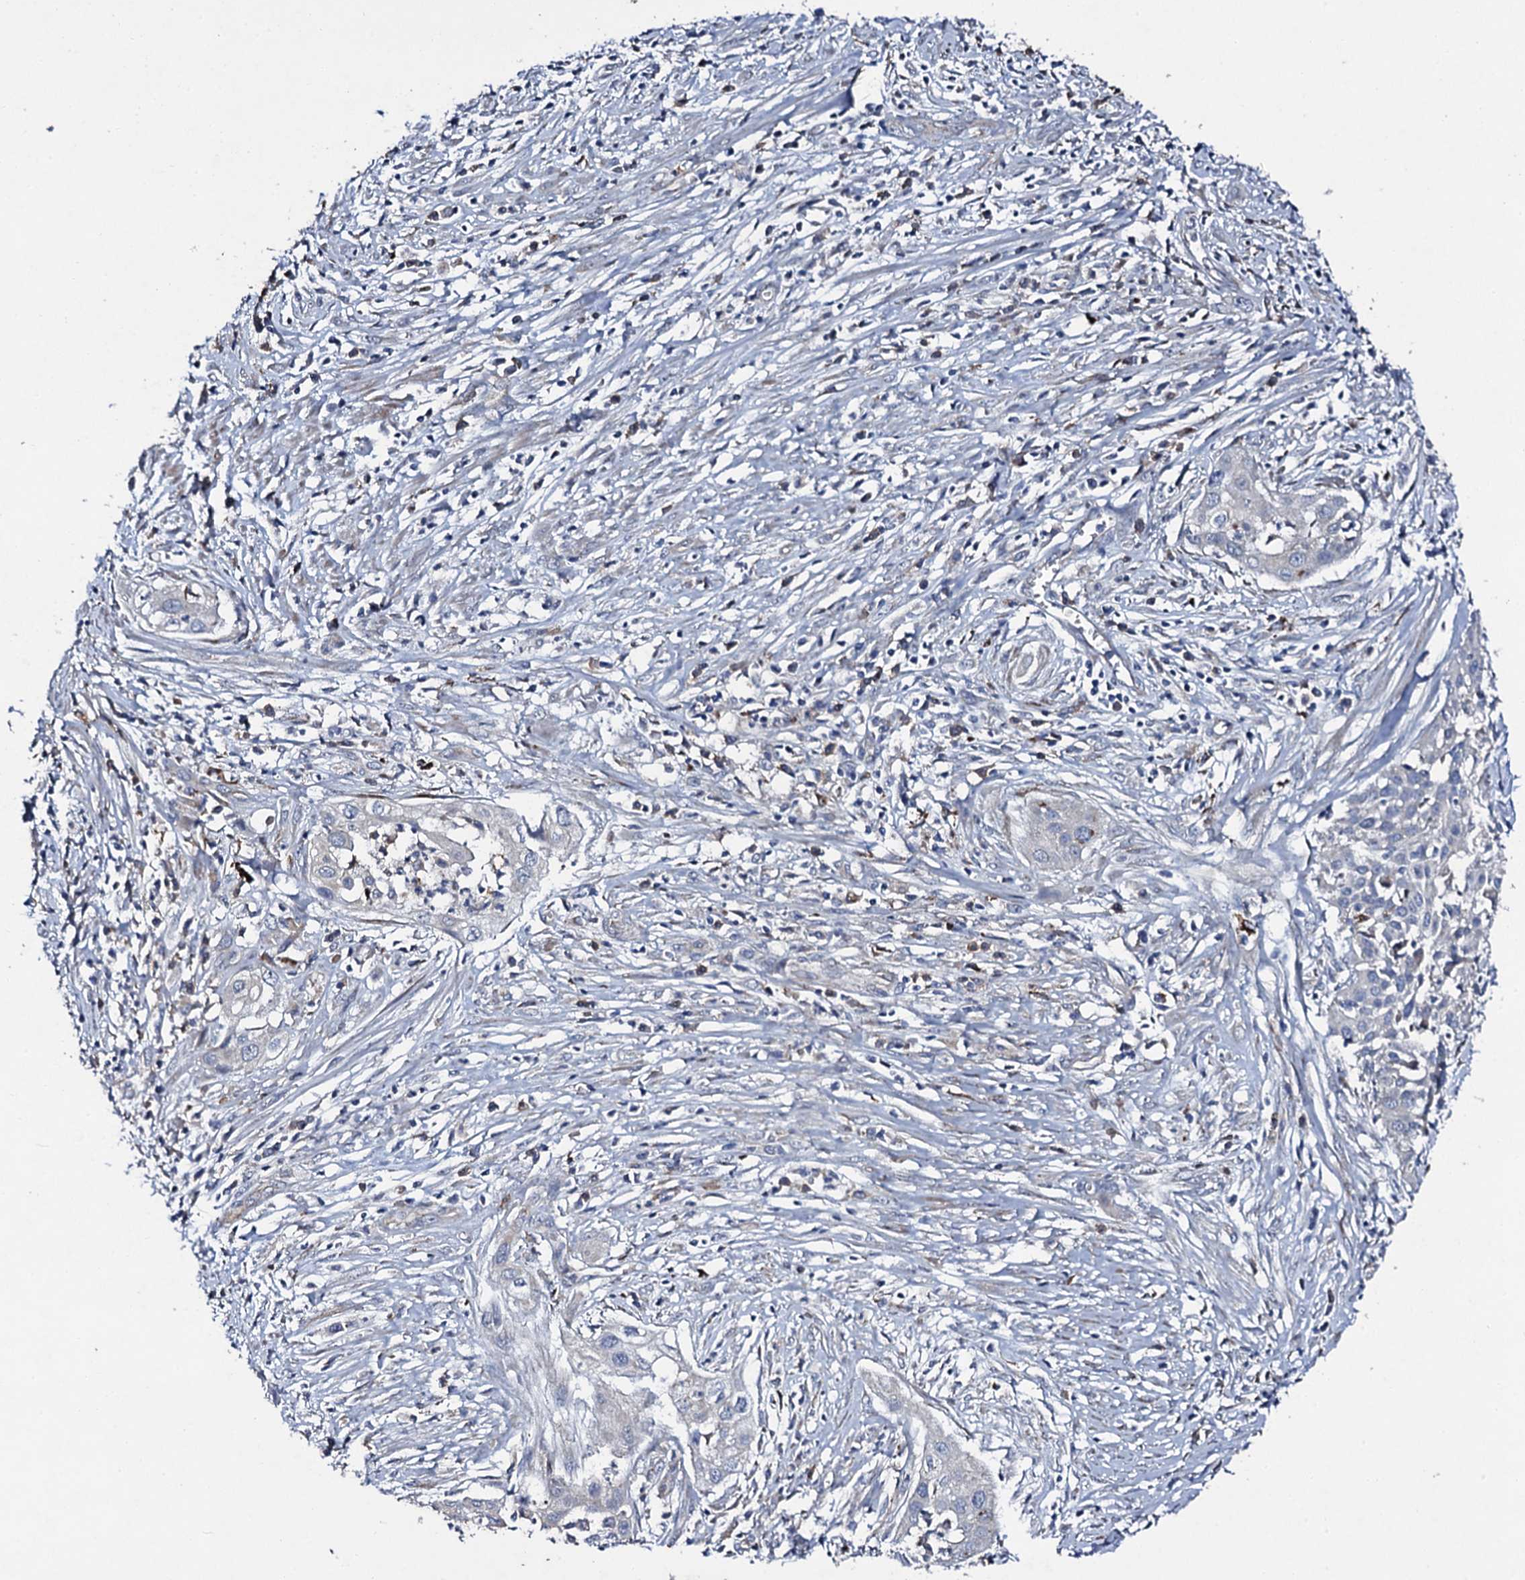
{"staining": {"intensity": "negative", "quantity": "none", "location": "none"}, "tissue": "cervical cancer", "cell_type": "Tumor cells", "image_type": "cancer", "snomed": [{"axis": "morphology", "description": "Squamous cell carcinoma, NOS"}, {"axis": "topography", "description": "Cervix"}], "caption": "This is an immunohistochemistry (IHC) histopathology image of human cervical squamous cell carcinoma. There is no expression in tumor cells.", "gene": "LRRC28", "patient": {"sex": "female", "age": 34}}